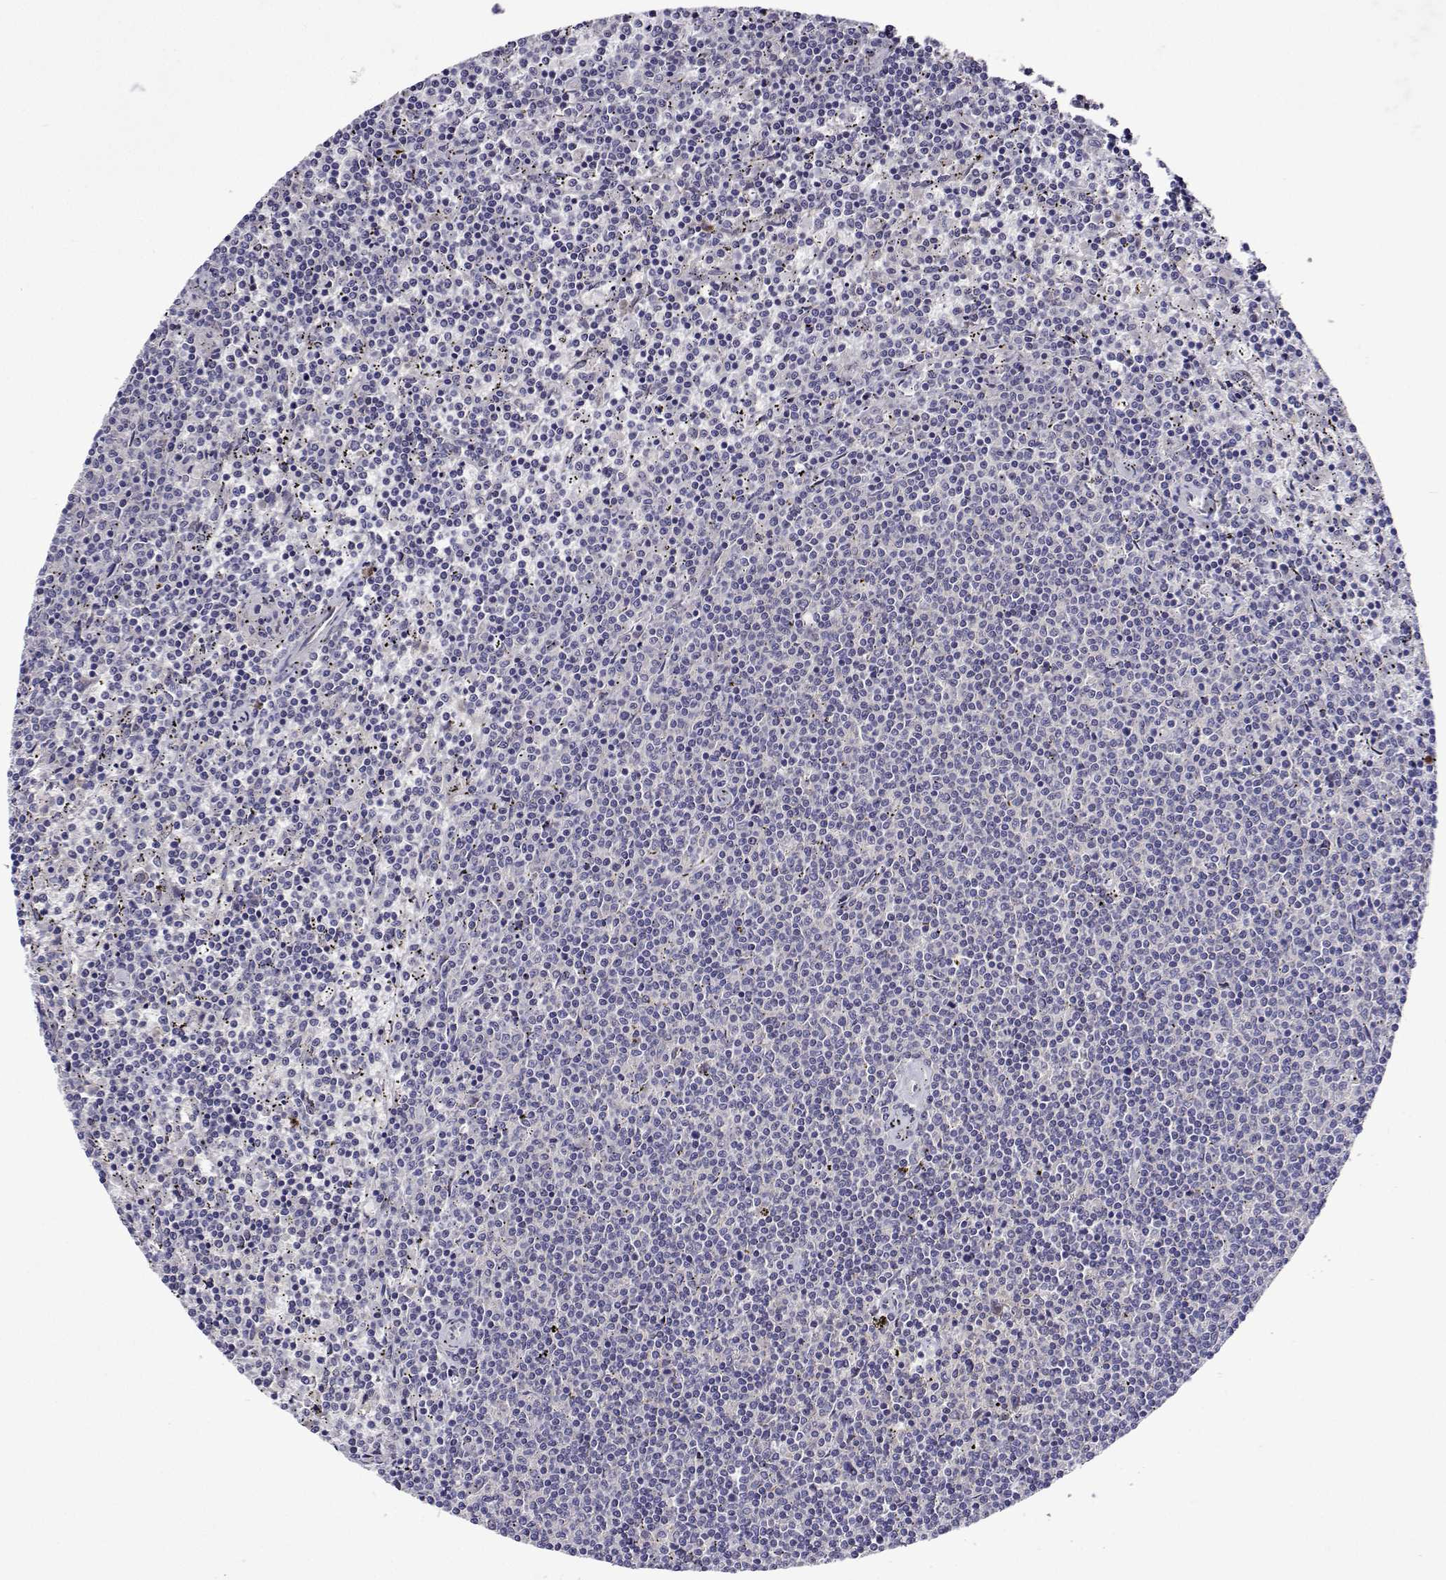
{"staining": {"intensity": "negative", "quantity": "none", "location": "none"}, "tissue": "lymphoma", "cell_type": "Tumor cells", "image_type": "cancer", "snomed": [{"axis": "morphology", "description": "Malignant lymphoma, non-Hodgkin's type, Low grade"}, {"axis": "topography", "description": "Spleen"}], "caption": "High magnification brightfield microscopy of lymphoma stained with DAB (3,3'-diaminobenzidine) (brown) and counterstained with hematoxylin (blue): tumor cells show no significant staining.", "gene": "TARBP2", "patient": {"sex": "female", "age": 50}}